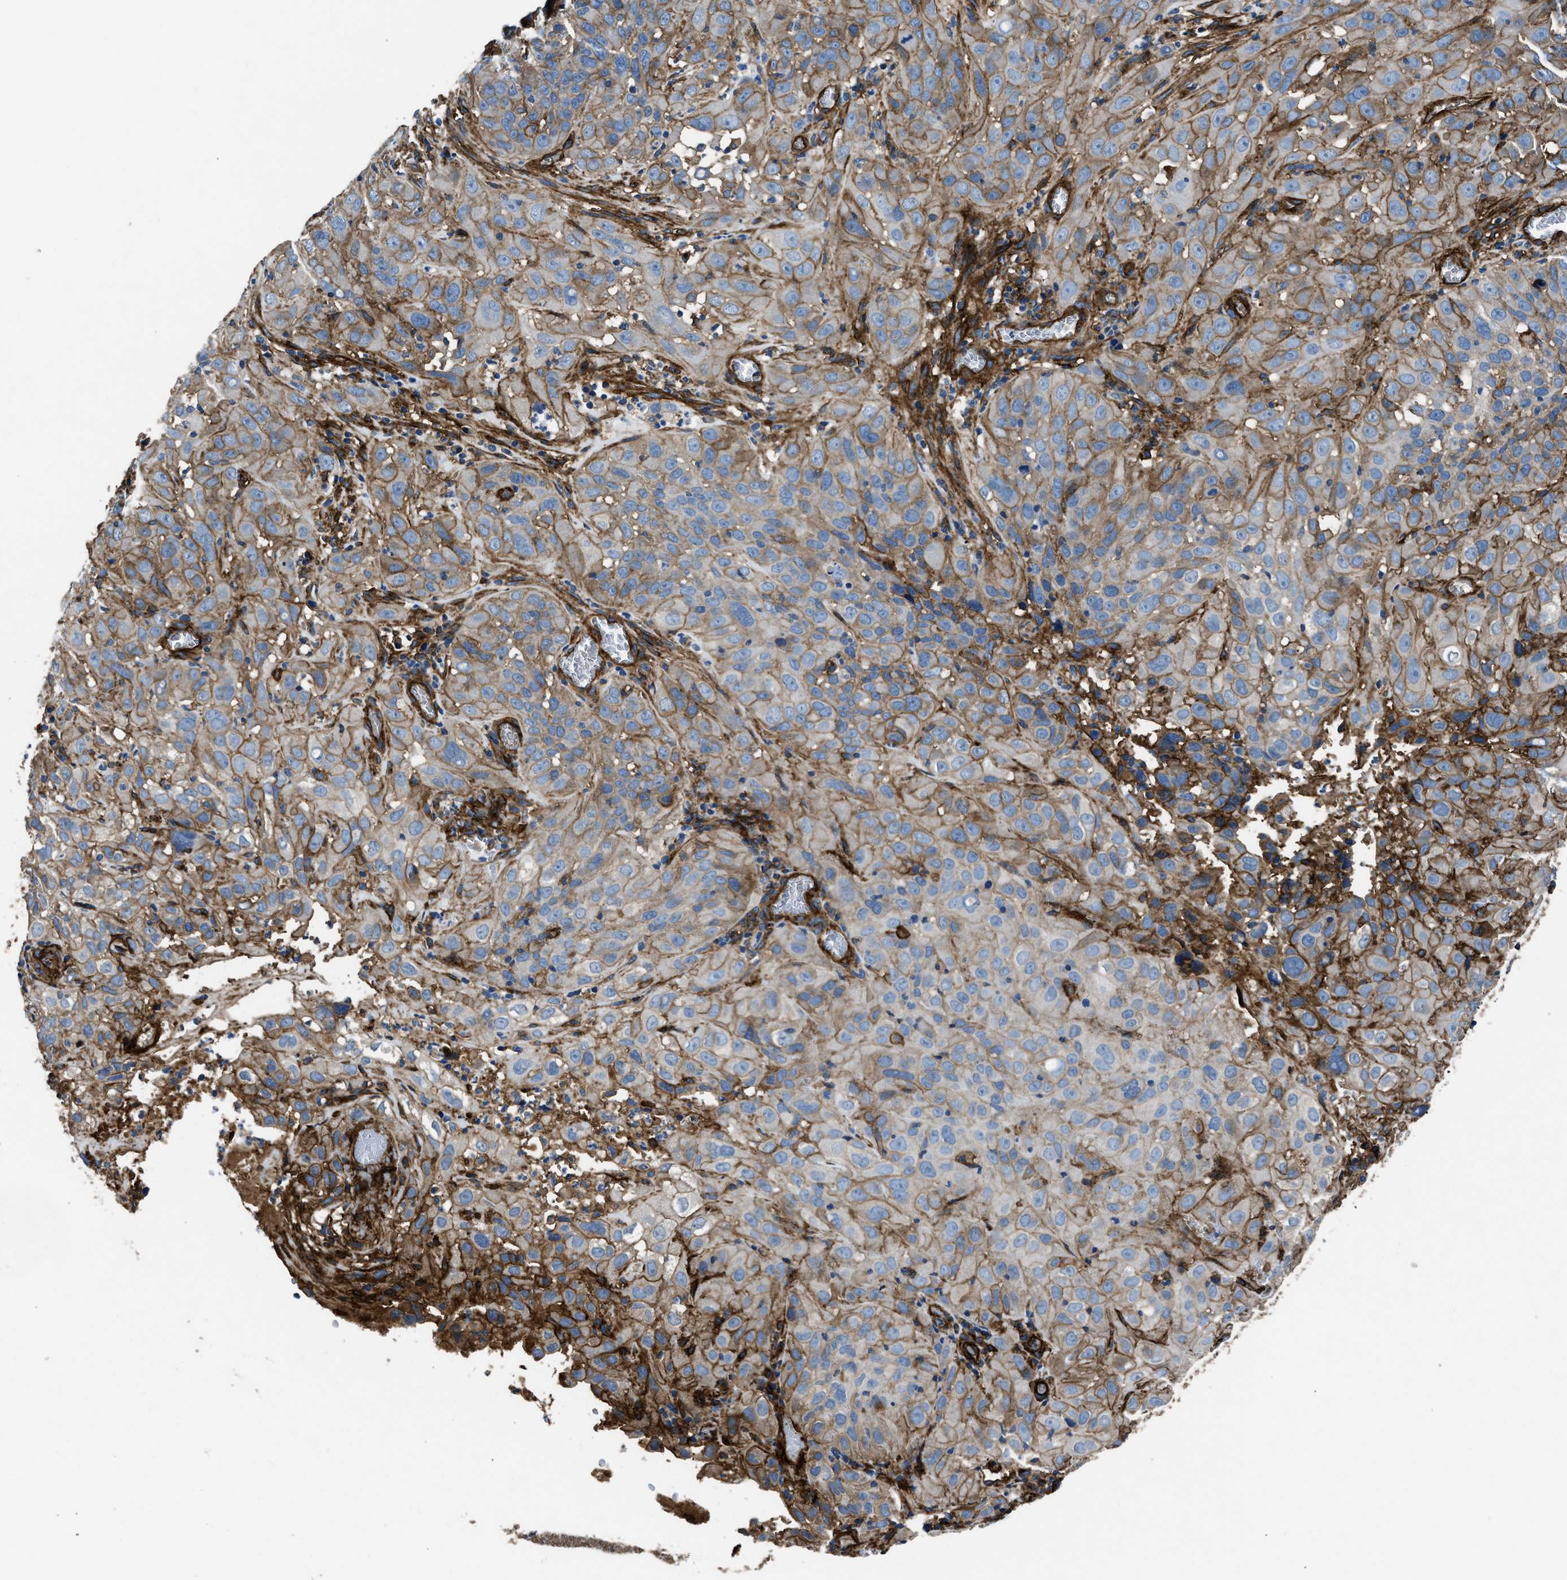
{"staining": {"intensity": "moderate", "quantity": ">75%", "location": "cytoplasmic/membranous"}, "tissue": "cervical cancer", "cell_type": "Tumor cells", "image_type": "cancer", "snomed": [{"axis": "morphology", "description": "Squamous cell carcinoma, NOS"}, {"axis": "topography", "description": "Cervix"}], "caption": "This image reveals immunohistochemistry staining of human cervical cancer, with medium moderate cytoplasmic/membranous positivity in approximately >75% of tumor cells.", "gene": "CD276", "patient": {"sex": "female", "age": 32}}